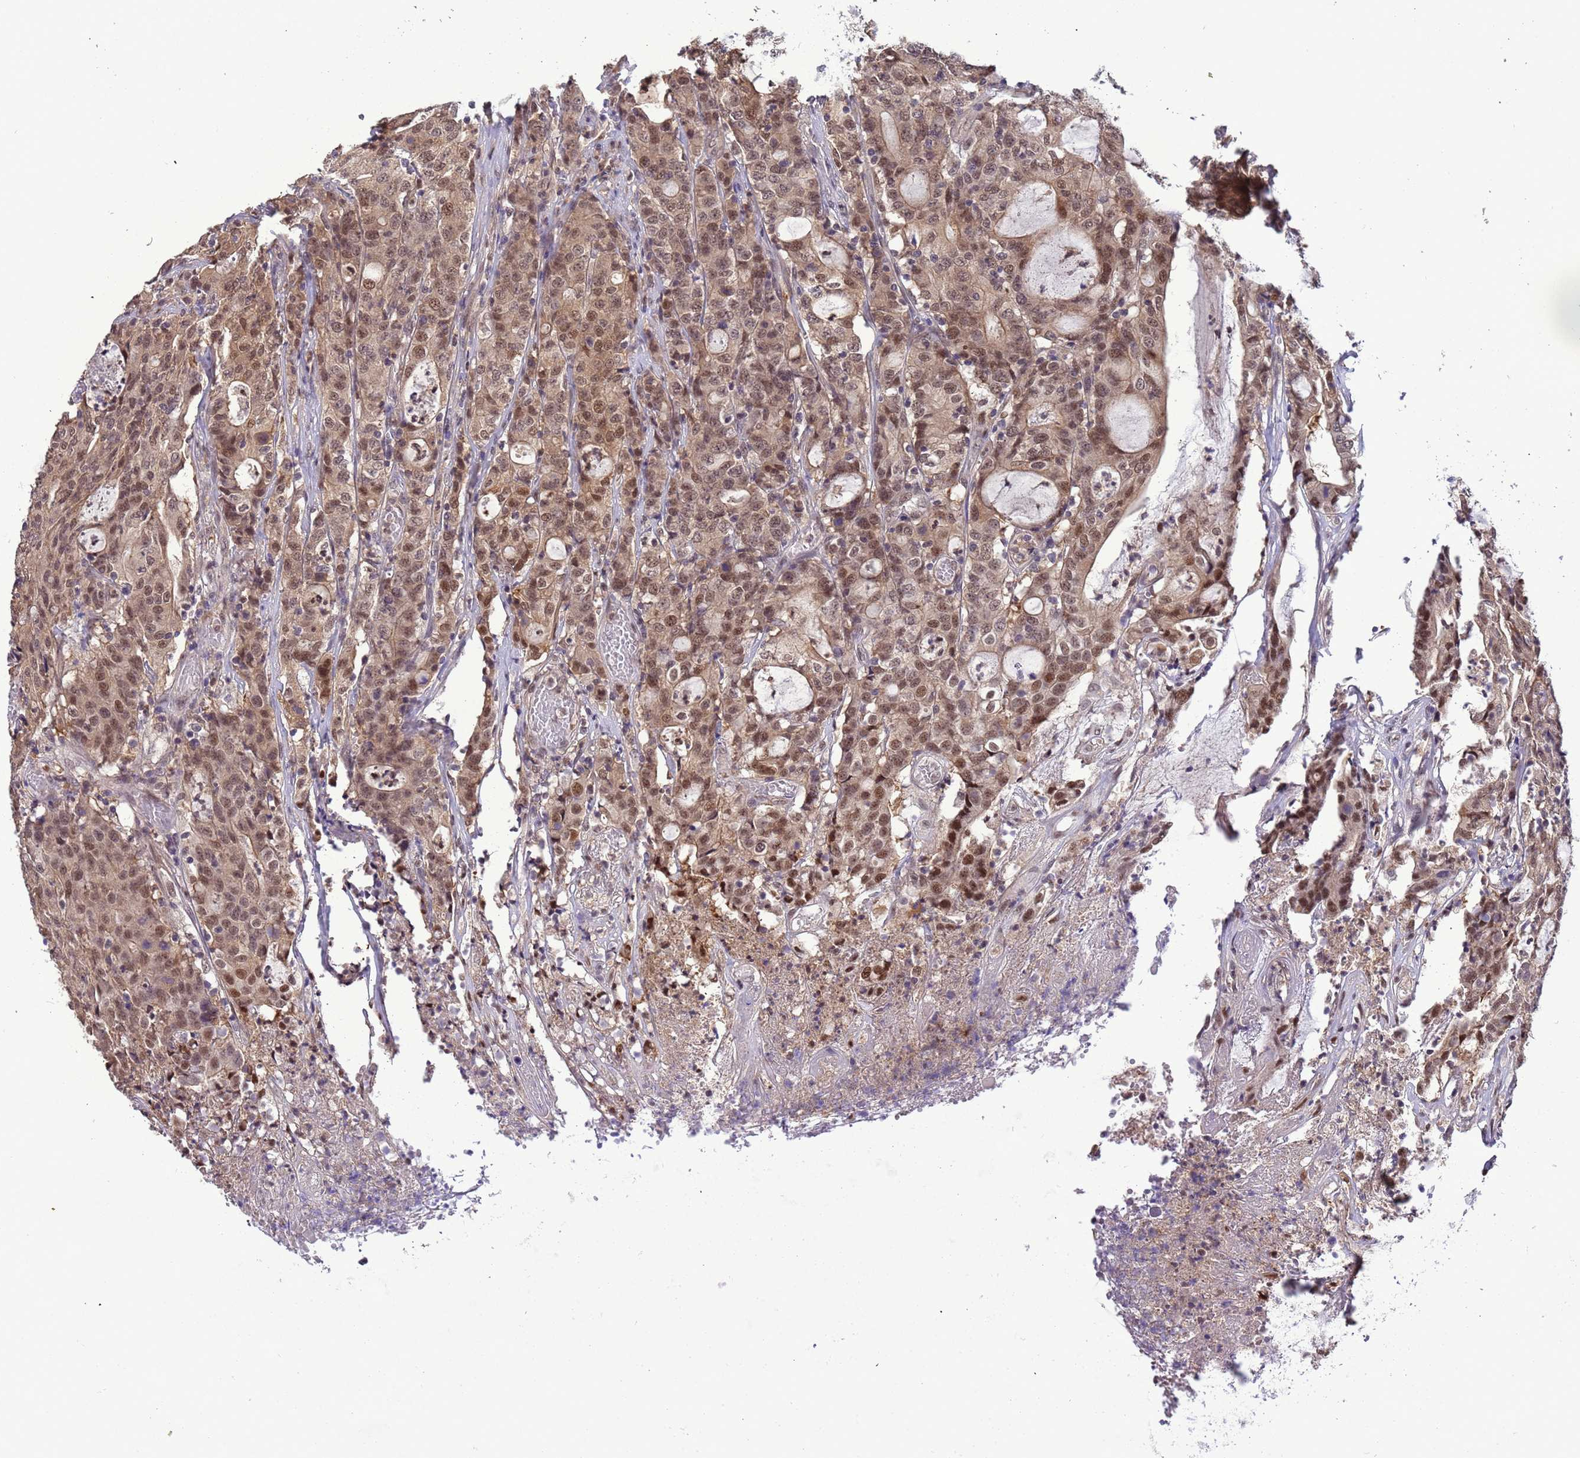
{"staining": {"intensity": "moderate", "quantity": ">75%", "location": "cytoplasmic/membranous,nuclear"}, "tissue": "colorectal cancer", "cell_type": "Tumor cells", "image_type": "cancer", "snomed": [{"axis": "morphology", "description": "Adenocarcinoma, NOS"}, {"axis": "topography", "description": "Colon"}], "caption": "Immunohistochemical staining of human adenocarcinoma (colorectal) displays medium levels of moderate cytoplasmic/membranous and nuclear protein staining in approximately >75% of tumor cells.", "gene": "ZBTB5", "patient": {"sex": "male", "age": 83}}